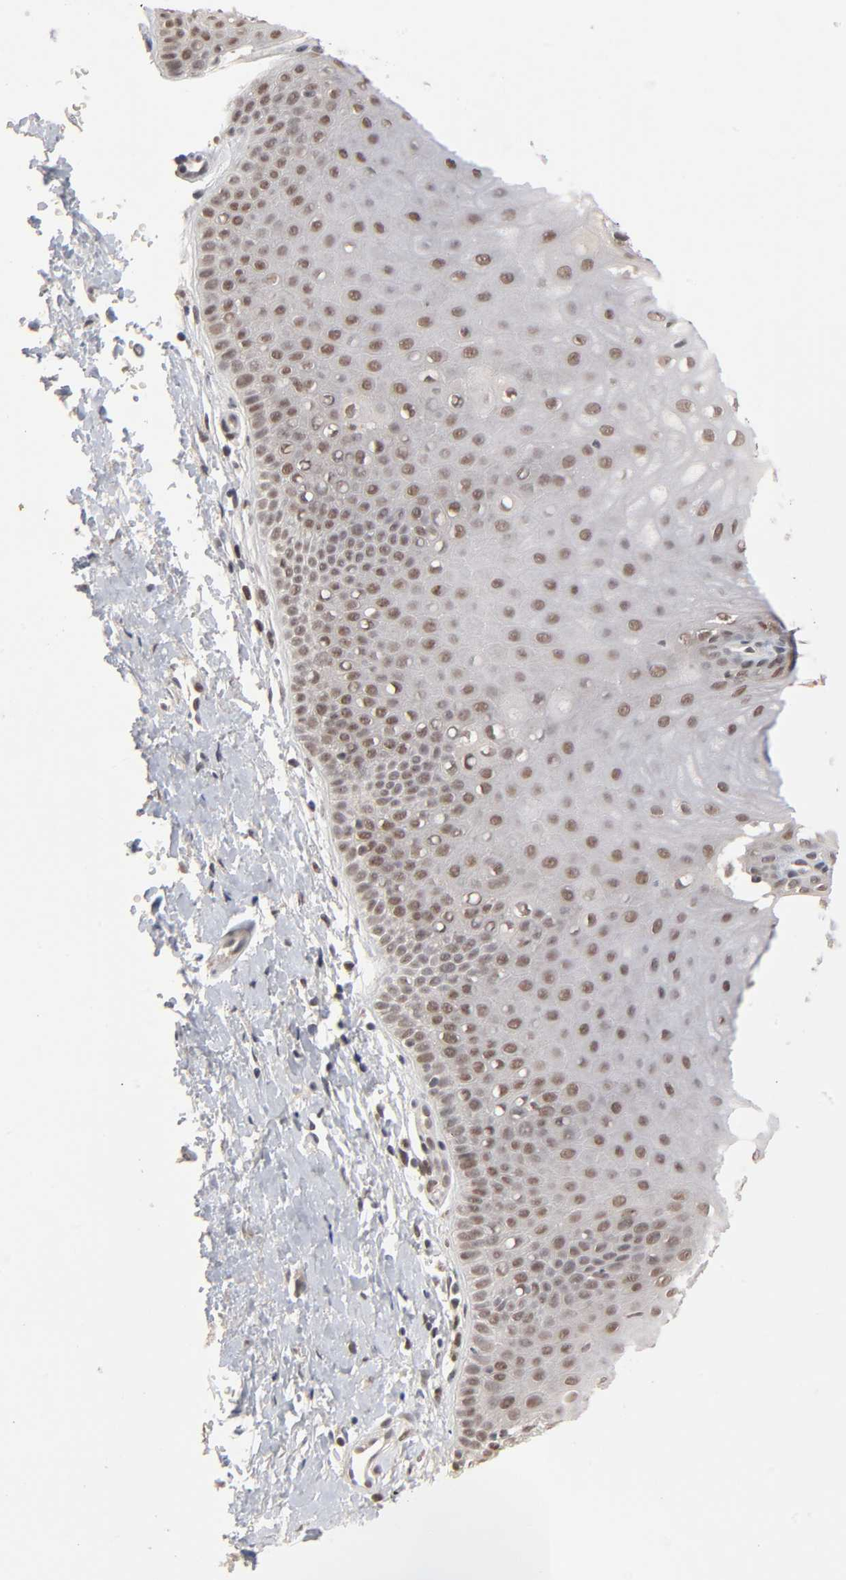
{"staining": {"intensity": "moderate", "quantity": ">75%", "location": "cytoplasmic/membranous,nuclear"}, "tissue": "cervix", "cell_type": "Glandular cells", "image_type": "normal", "snomed": [{"axis": "morphology", "description": "Normal tissue, NOS"}, {"axis": "topography", "description": "Cervix"}], "caption": "Moderate cytoplasmic/membranous,nuclear expression is appreciated in about >75% of glandular cells in benign cervix.", "gene": "EP300", "patient": {"sex": "female", "age": 55}}